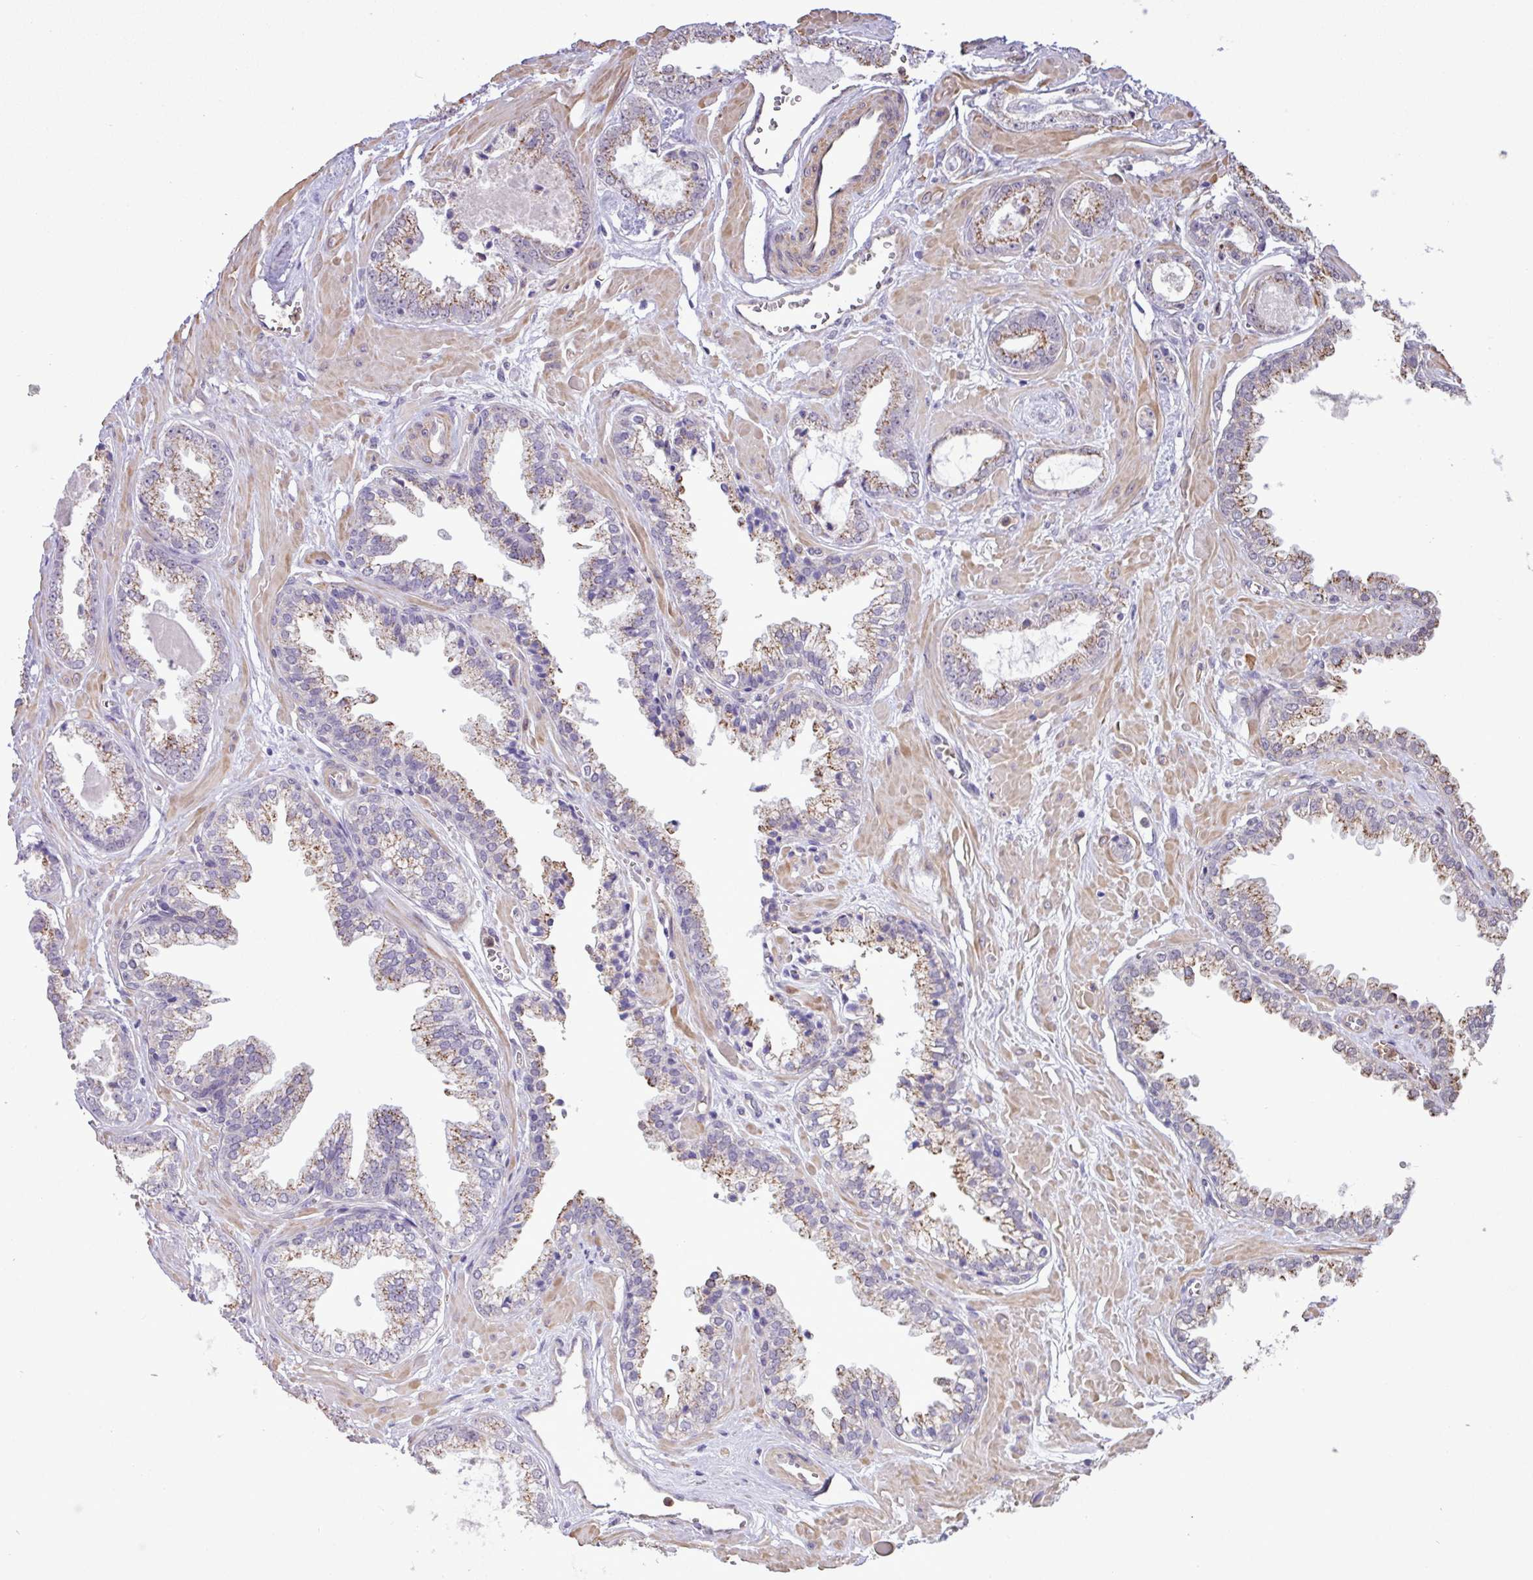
{"staining": {"intensity": "weak", "quantity": "25%-75%", "location": "cytoplasmic/membranous"}, "tissue": "prostate cancer", "cell_type": "Tumor cells", "image_type": "cancer", "snomed": [{"axis": "morphology", "description": "Adenocarcinoma, Low grade"}, {"axis": "topography", "description": "Prostate"}], "caption": "Immunohistochemistry (DAB (3,3'-diaminobenzidine)) staining of low-grade adenocarcinoma (prostate) exhibits weak cytoplasmic/membranous protein staining in approximately 25%-75% of tumor cells.", "gene": "CHST11", "patient": {"sex": "male", "age": 60}}